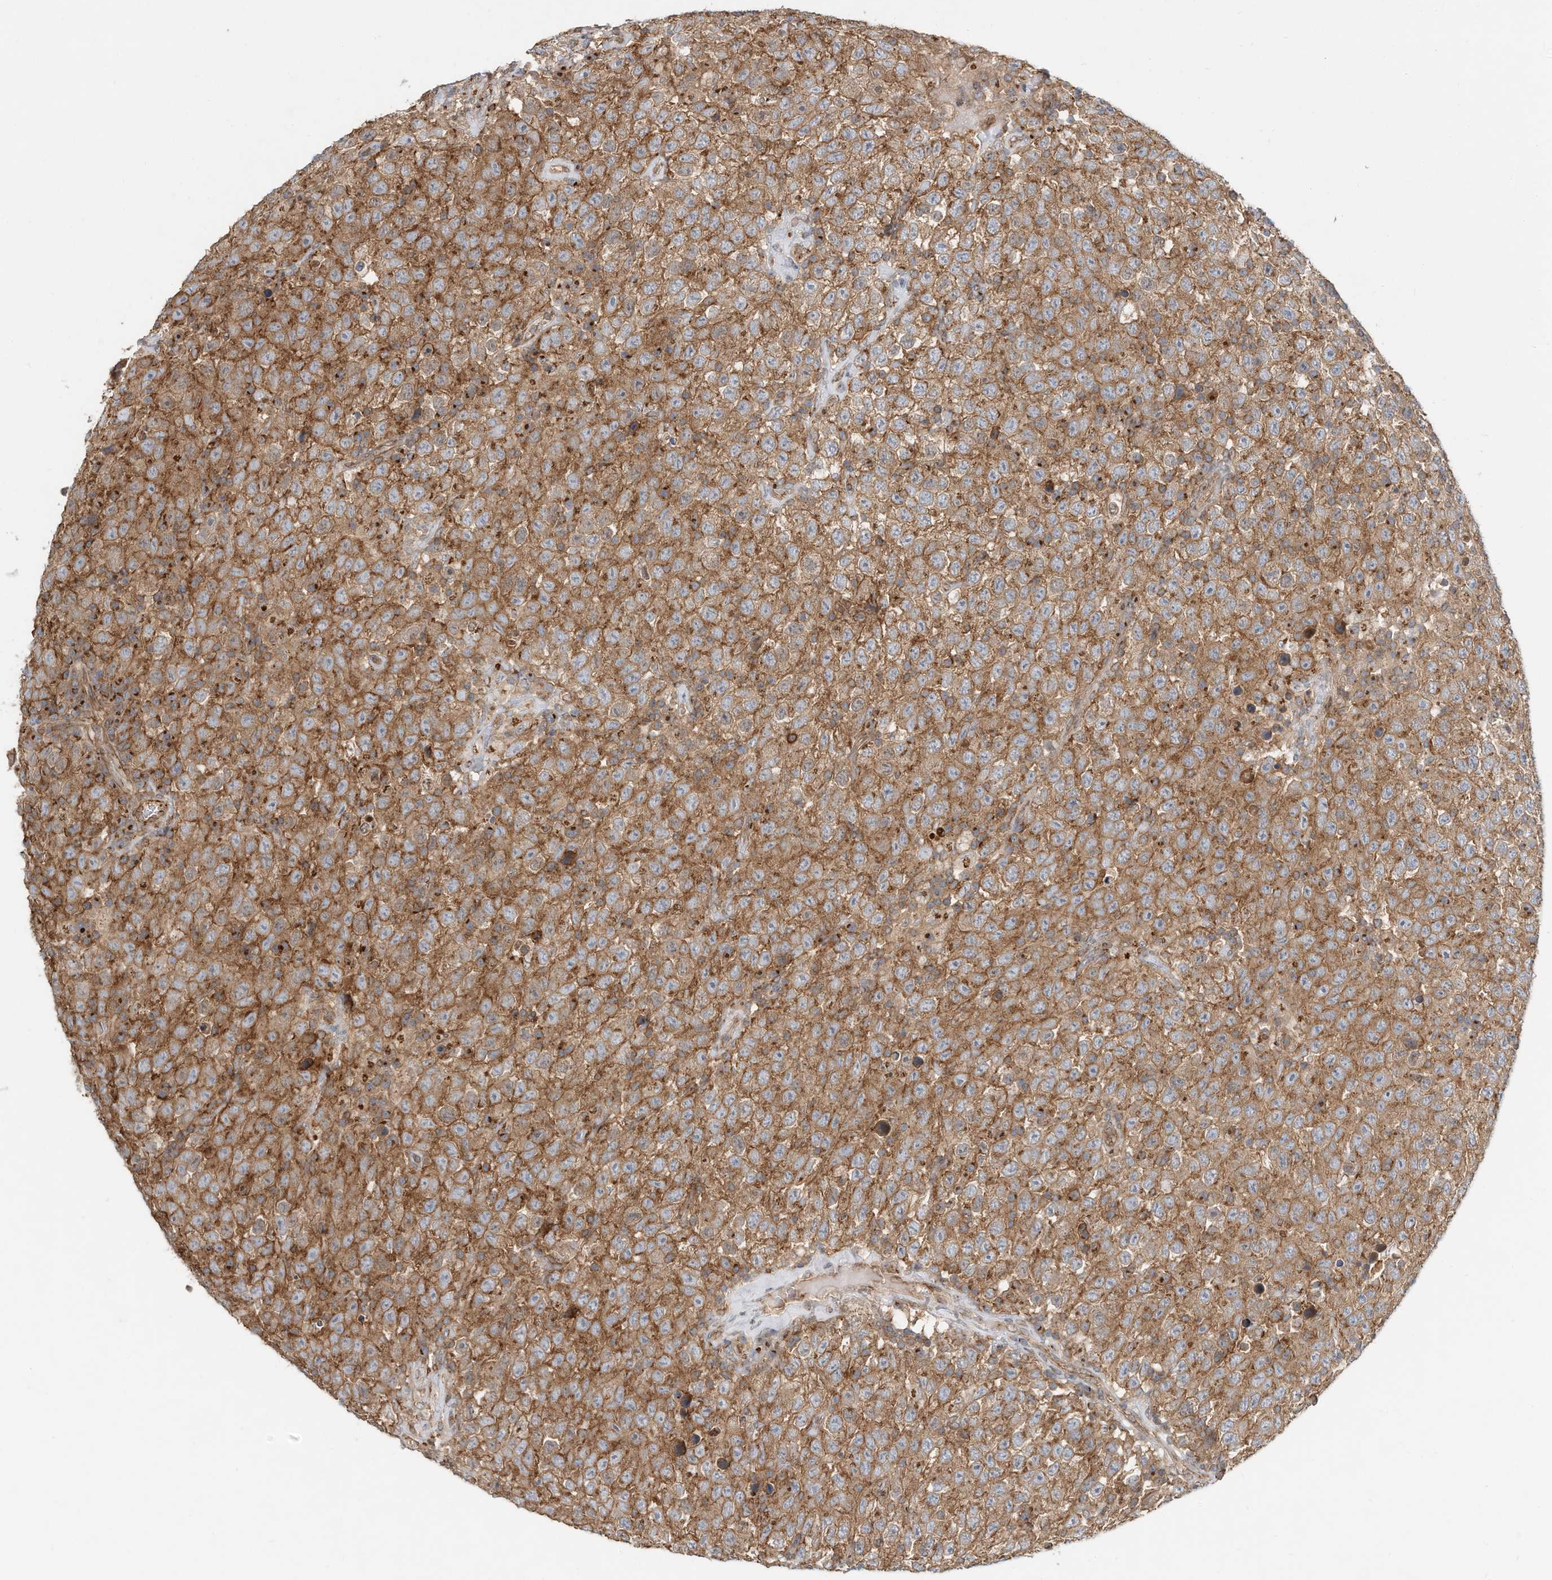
{"staining": {"intensity": "moderate", "quantity": ">75%", "location": "cytoplasmic/membranous"}, "tissue": "testis cancer", "cell_type": "Tumor cells", "image_type": "cancer", "snomed": [{"axis": "morphology", "description": "Seminoma, NOS"}, {"axis": "topography", "description": "Testis"}], "caption": "This is a photomicrograph of IHC staining of testis cancer, which shows moderate positivity in the cytoplasmic/membranous of tumor cells.", "gene": "CUX1", "patient": {"sex": "male", "age": 41}}